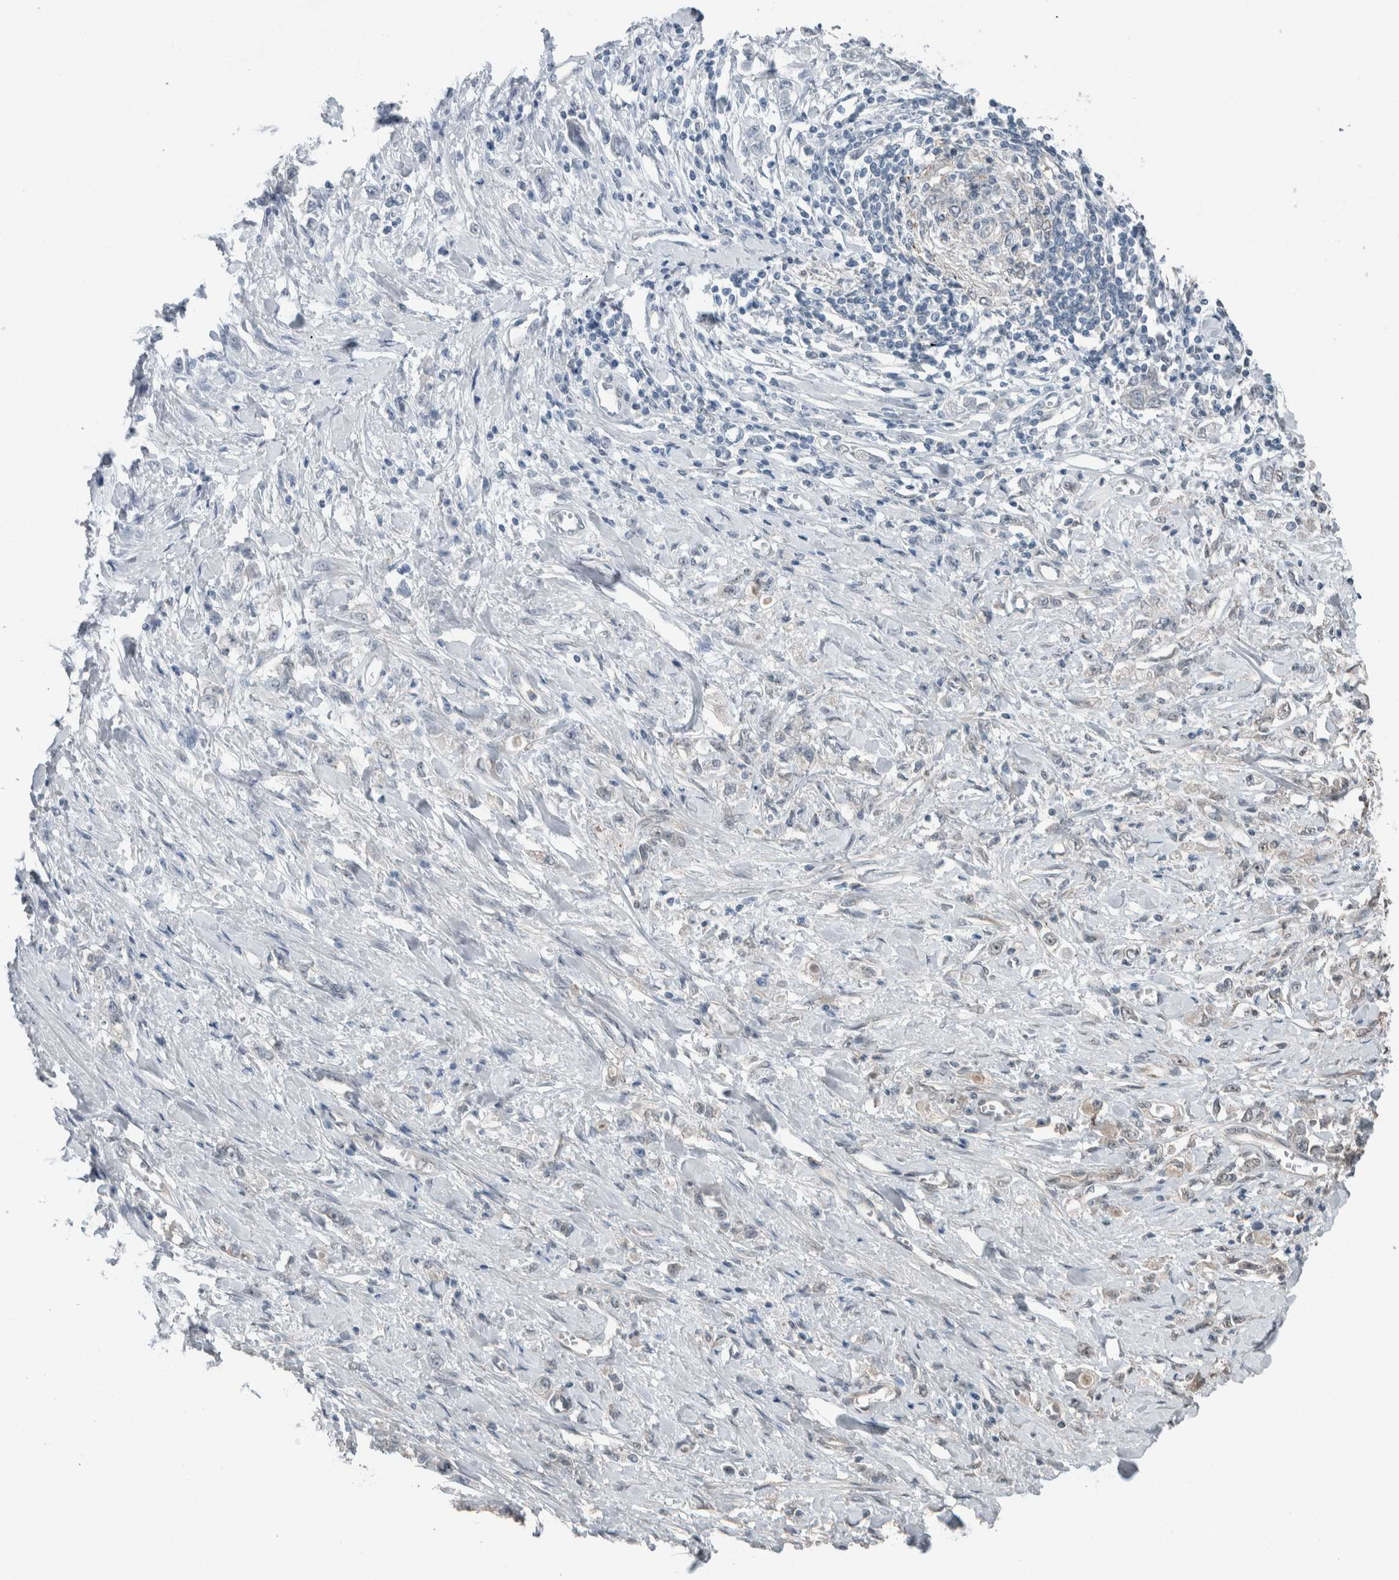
{"staining": {"intensity": "negative", "quantity": "none", "location": "none"}, "tissue": "stomach cancer", "cell_type": "Tumor cells", "image_type": "cancer", "snomed": [{"axis": "morphology", "description": "Adenocarcinoma, NOS"}, {"axis": "topography", "description": "Stomach"}], "caption": "High magnification brightfield microscopy of stomach adenocarcinoma stained with DAB (brown) and counterstained with hematoxylin (blue): tumor cells show no significant expression.", "gene": "MYO1E", "patient": {"sex": "female", "age": 76}}